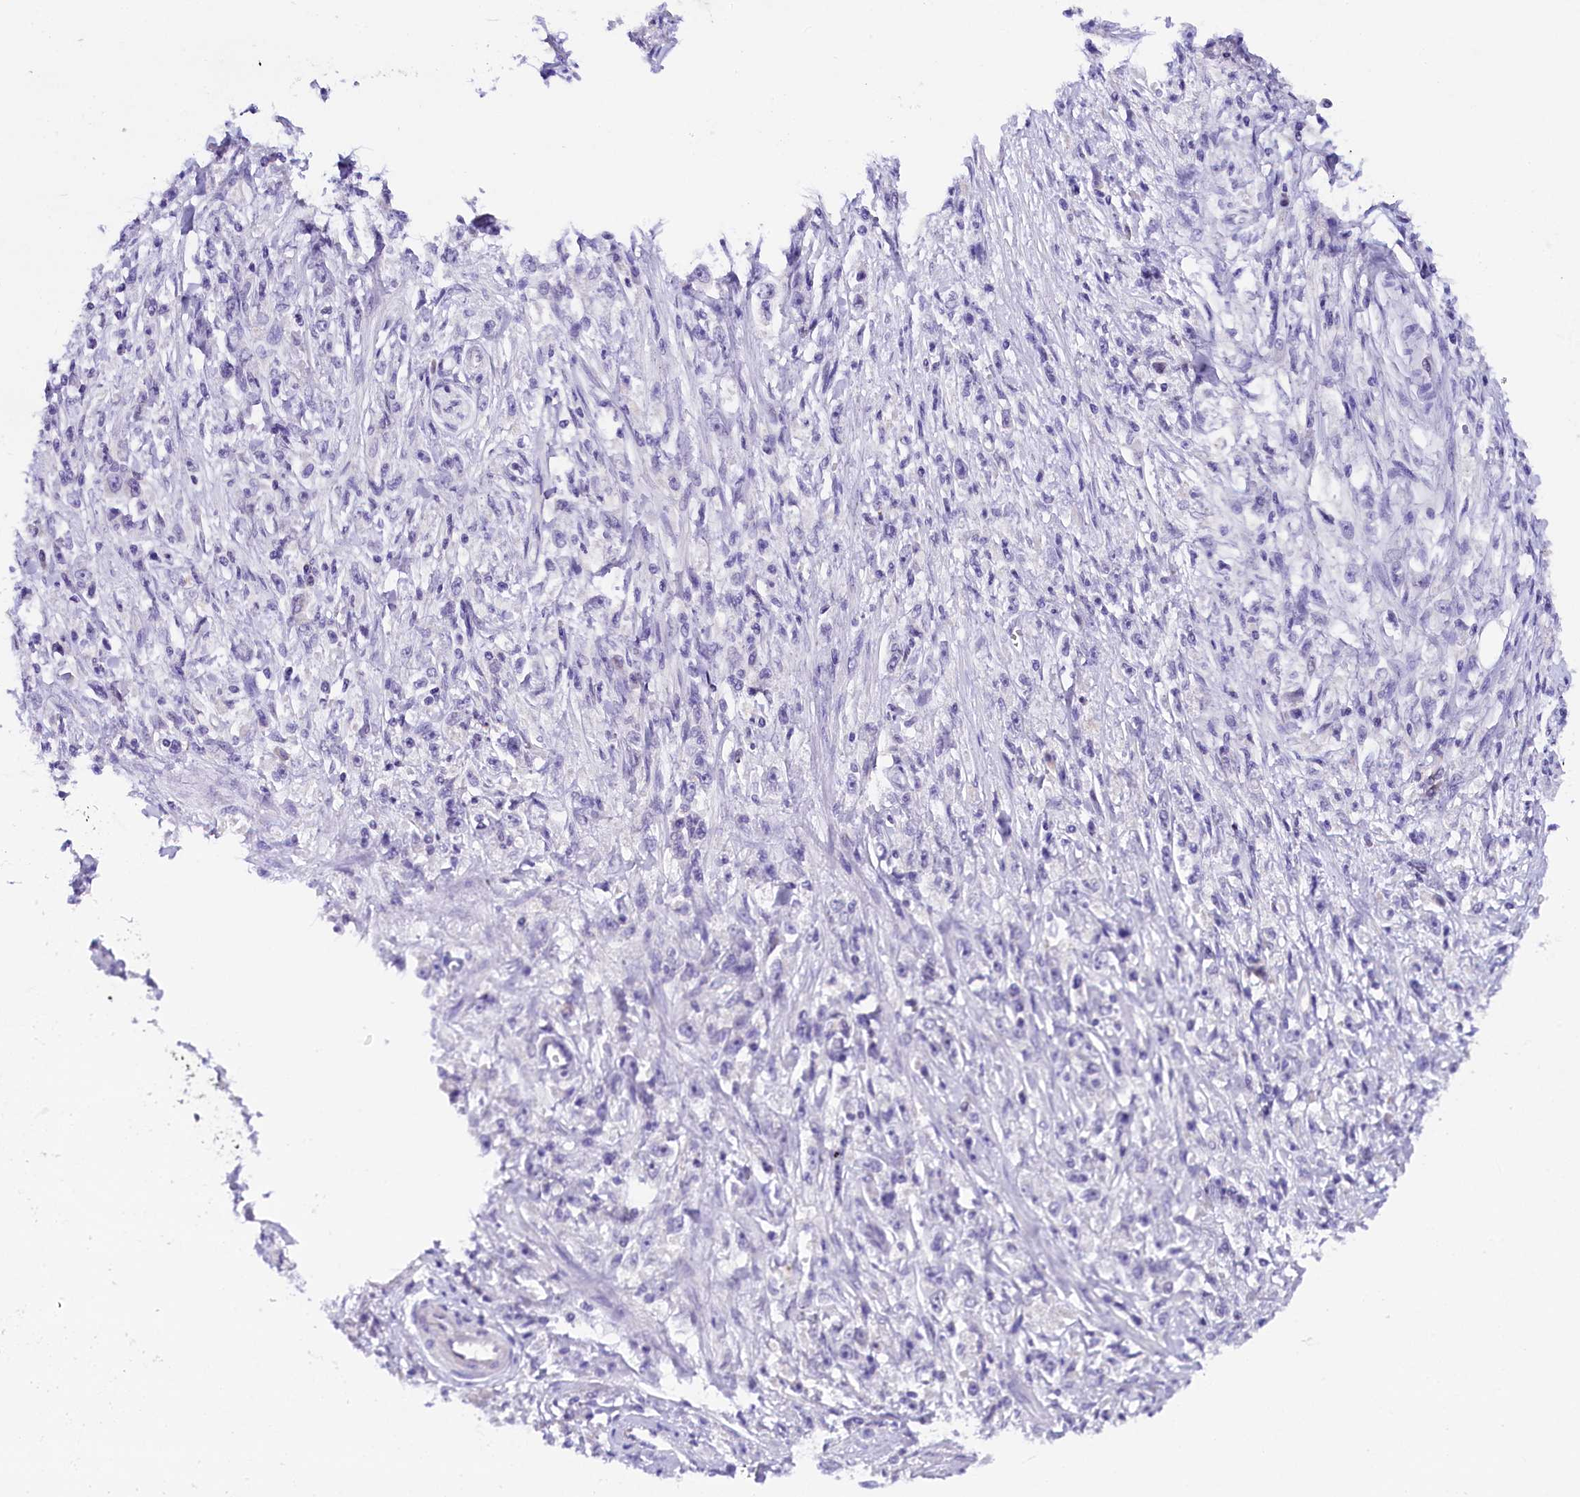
{"staining": {"intensity": "negative", "quantity": "none", "location": "none"}, "tissue": "stomach cancer", "cell_type": "Tumor cells", "image_type": "cancer", "snomed": [{"axis": "morphology", "description": "Adenocarcinoma, NOS"}, {"axis": "topography", "description": "Stomach"}], "caption": "Adenocarcinoma (stomach) was stained to show a protein in brown. There is no significant positivity in tumor cells.", "gene": "IQCN", "patient": {"sex": "female", "age": 59}}